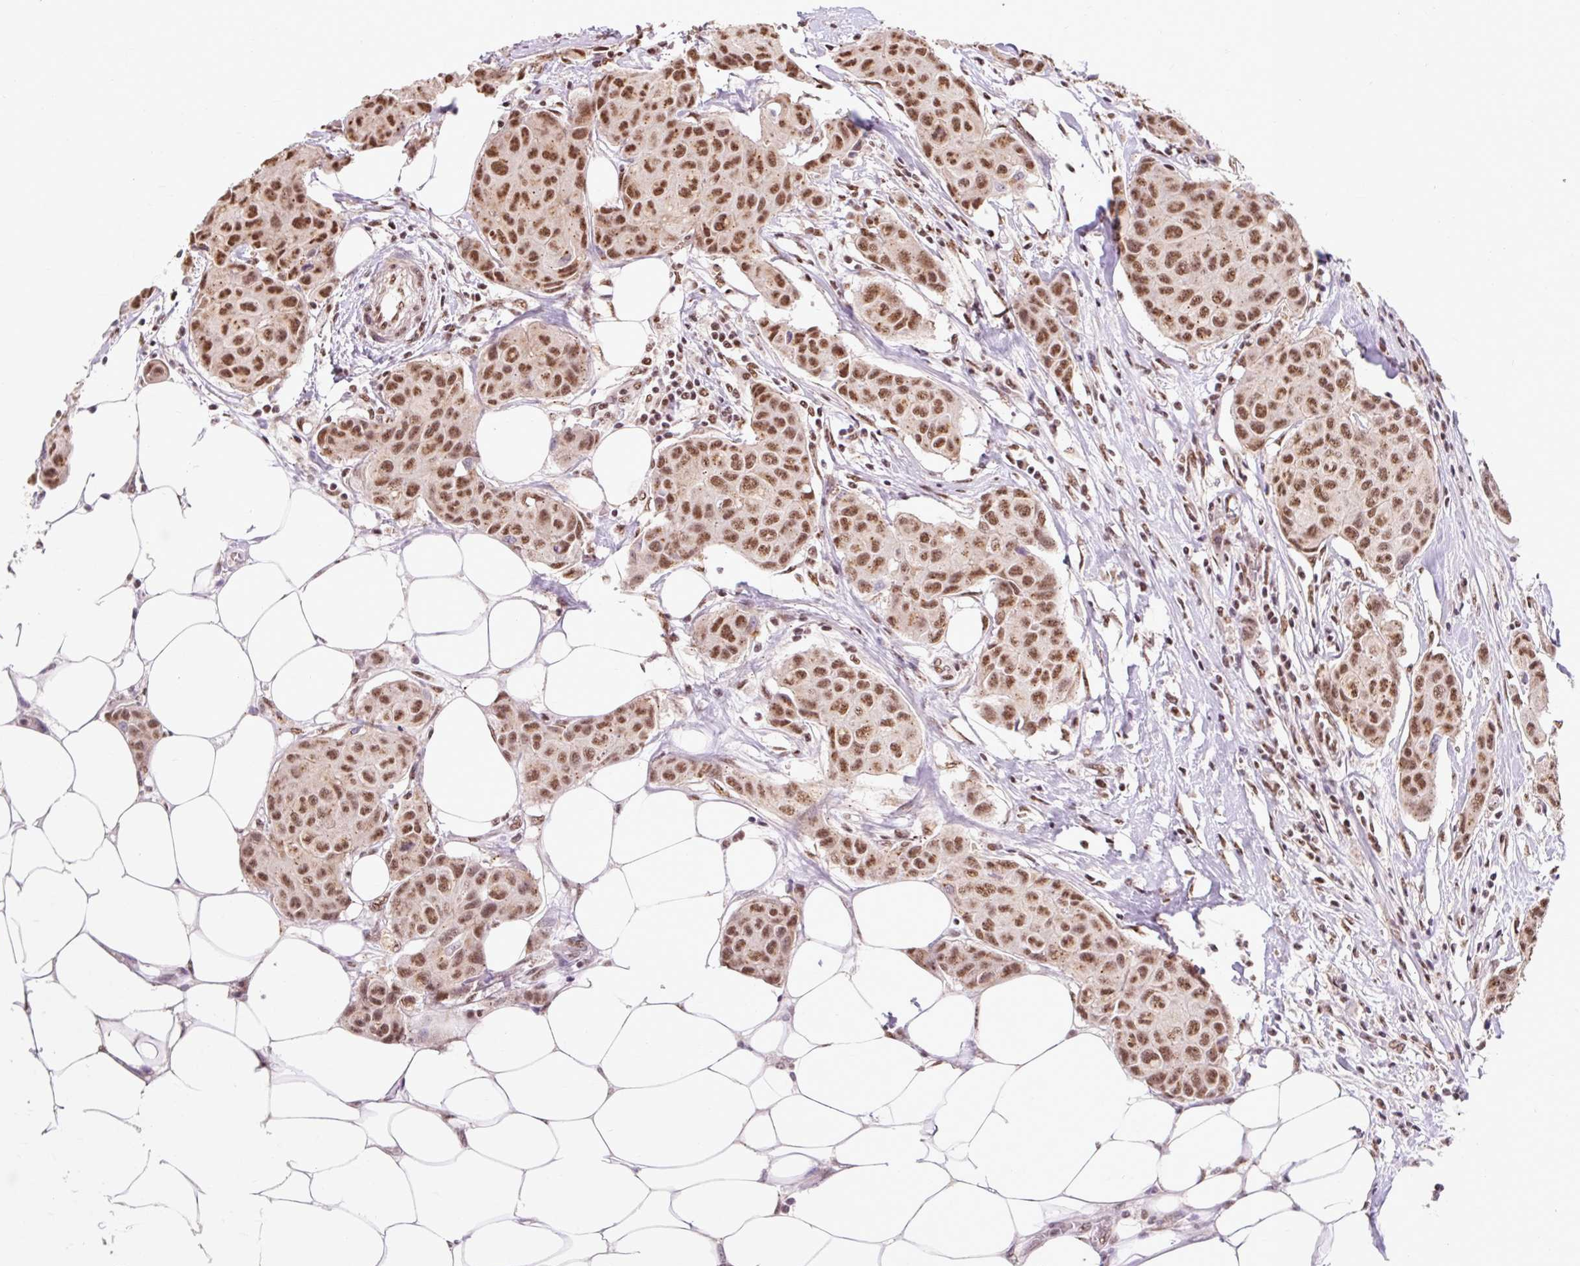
{"staining": {"intensity": "moderate", "quantity": ">75%", "location": "nuclear"}, "tissue": "breast cancer", "cell_type": "Tumor cells", "image_type": "cancer", "snomed": [{"axis": "morphology", "description": "Duct carcinoma"}, {"axis": "topography", "description": "Breast"}, {"axis": "topography", "description": "Lymph node"}], "caption": "Moderate nuclear expression for a protein is present in about >75% of tumor cells of intraductal carcinoma (breast) using immunohistochemistry (IHC).", "gene": "BICRA", "patient": {"sex": "female", "age": 80}}